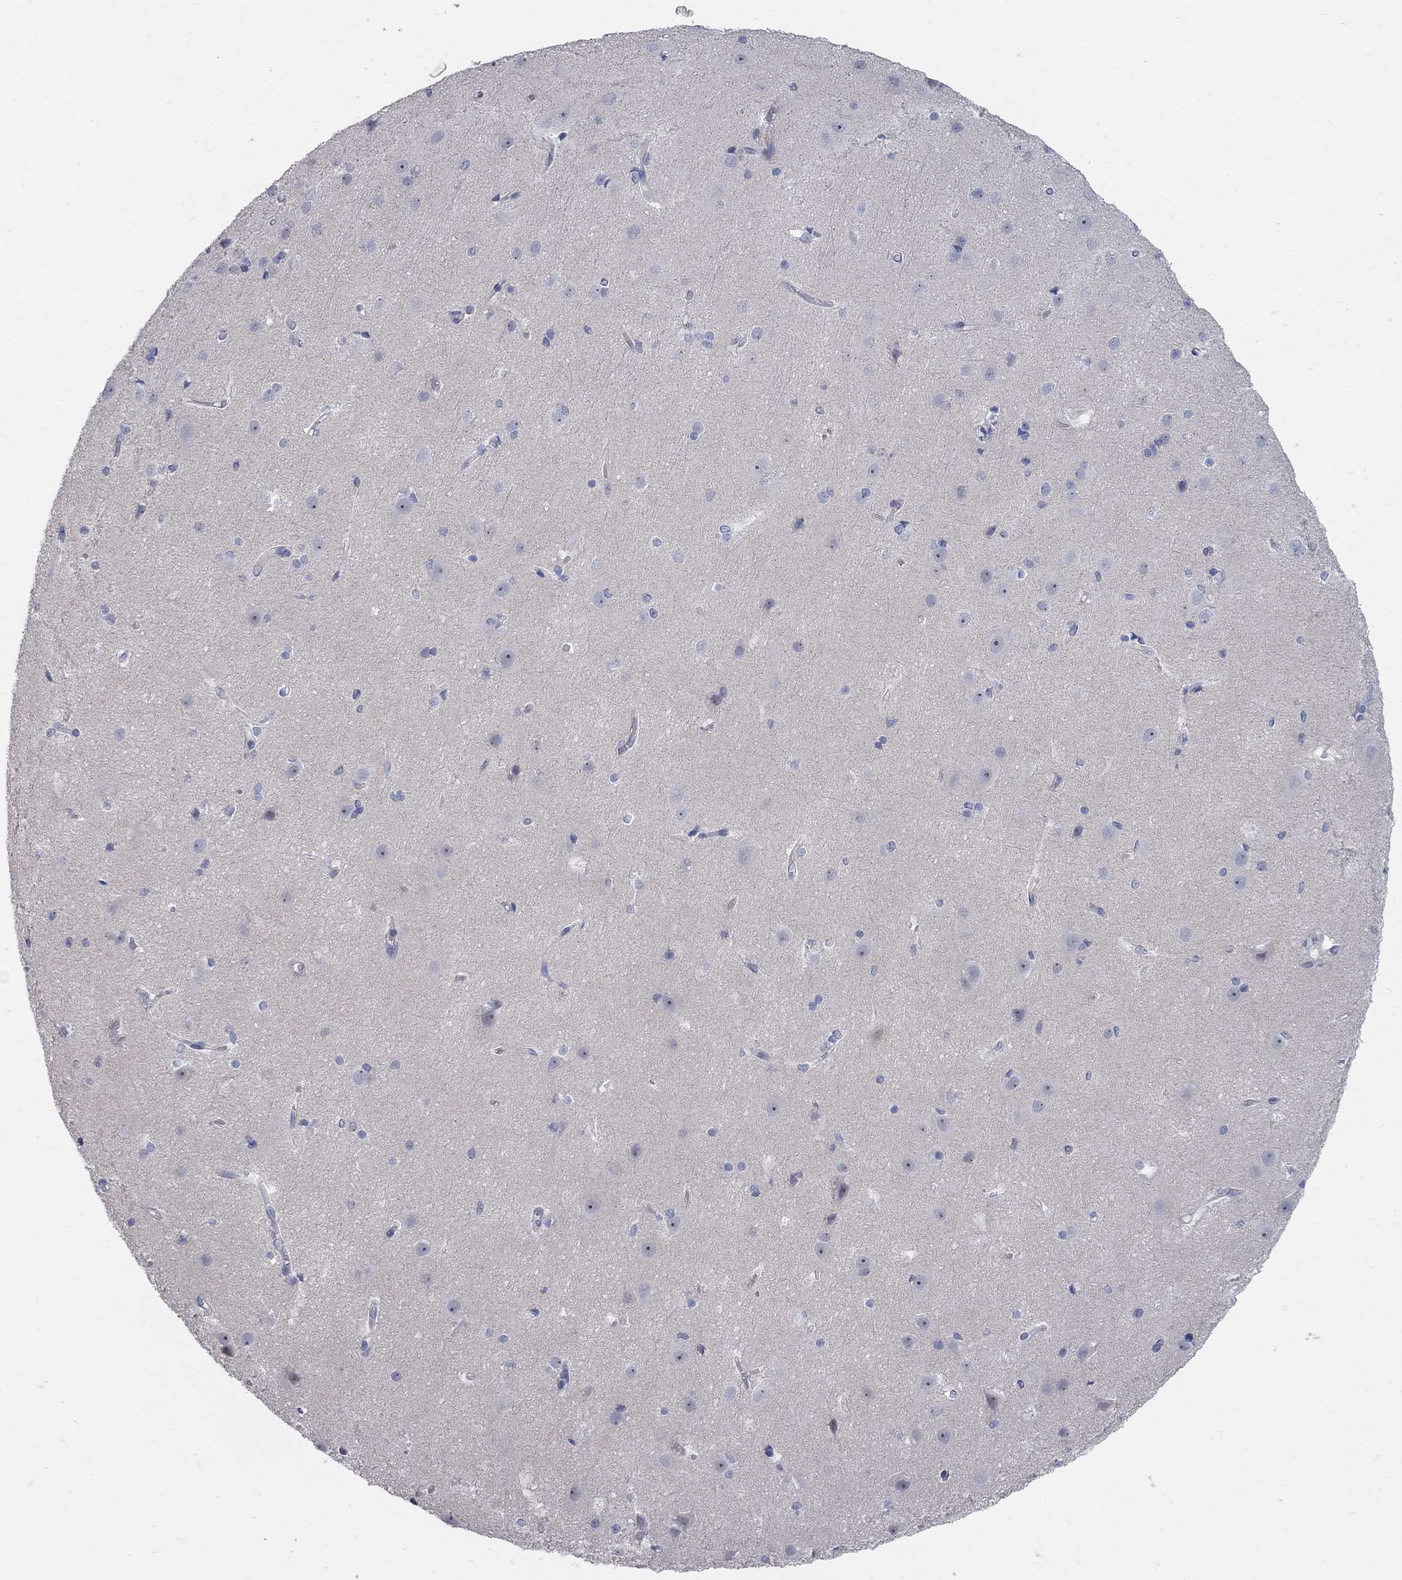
{"staining": {"intensity": "negative", "quantity": "none", "location": "none"}, "tissue": "cerebral cortex", "cell_type": "Endothelial cells", "image_type": "normal", "snomed": [{"axis": "morphology", "description": "Normal tissue, NOS"}, {"axis": "topography", "description": "Cerebral cortex"}], "caption": "An image of human cerebral cortex is negative for staining in endothelial cells.", "gene": "AOX1", "patient": {"sex": "male", "age": 37}}